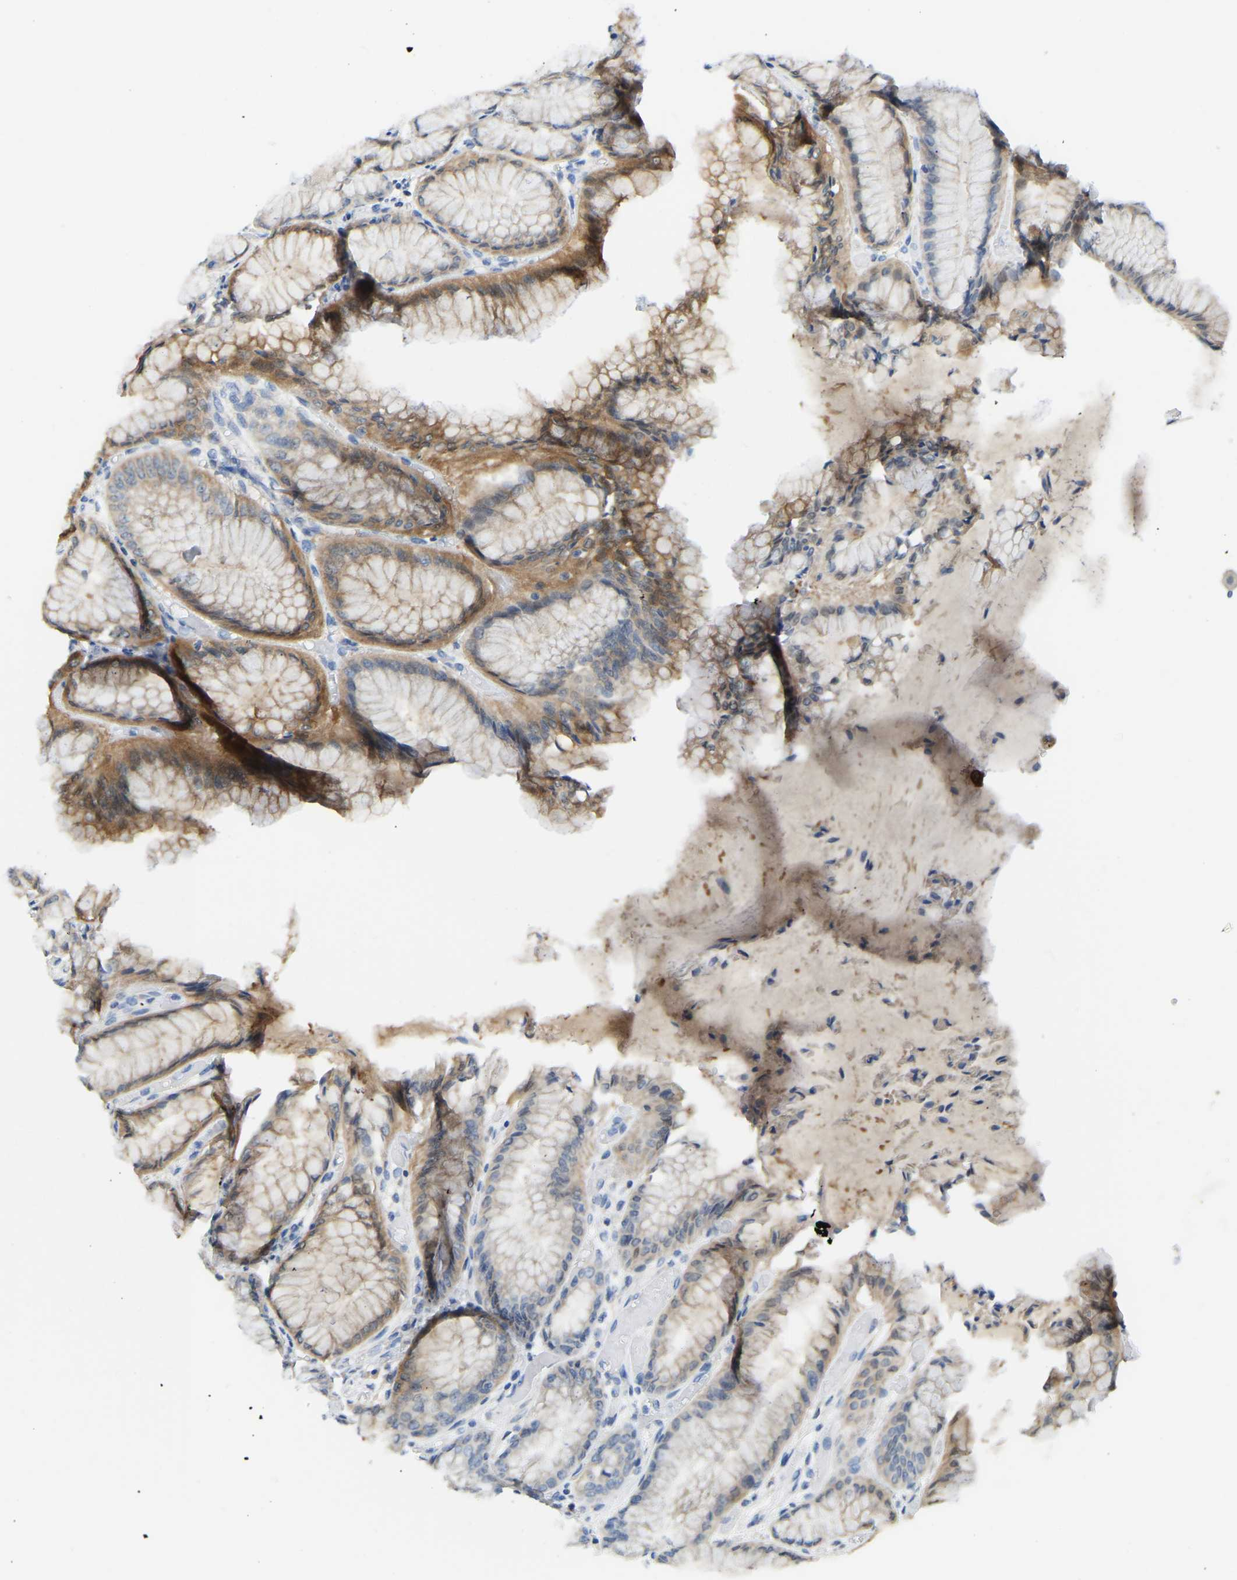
{"staining": {"intensity": "moderate", "quantity": "<25%", "location": "cytoplasmic/membranous"}, "tissue": "stomach", "cell_type": "Glandular cells", "image_type": "normal", "snomed": [{"axis": "morphology", "description": "Normal tissue, NOS"}, {"axis": "topography", "description": "Stomach, upper"}], "caption": "Immunohistochemistry (IHC) (DAB (3,3'-diaminobenzidine)) staining of unremarkable stomach shows moderate cytoplasmic/membranous protein positivity in about <25% of glandular cells.", "gene": "GDA", "patient": {"sex": "male", "age": 72}}